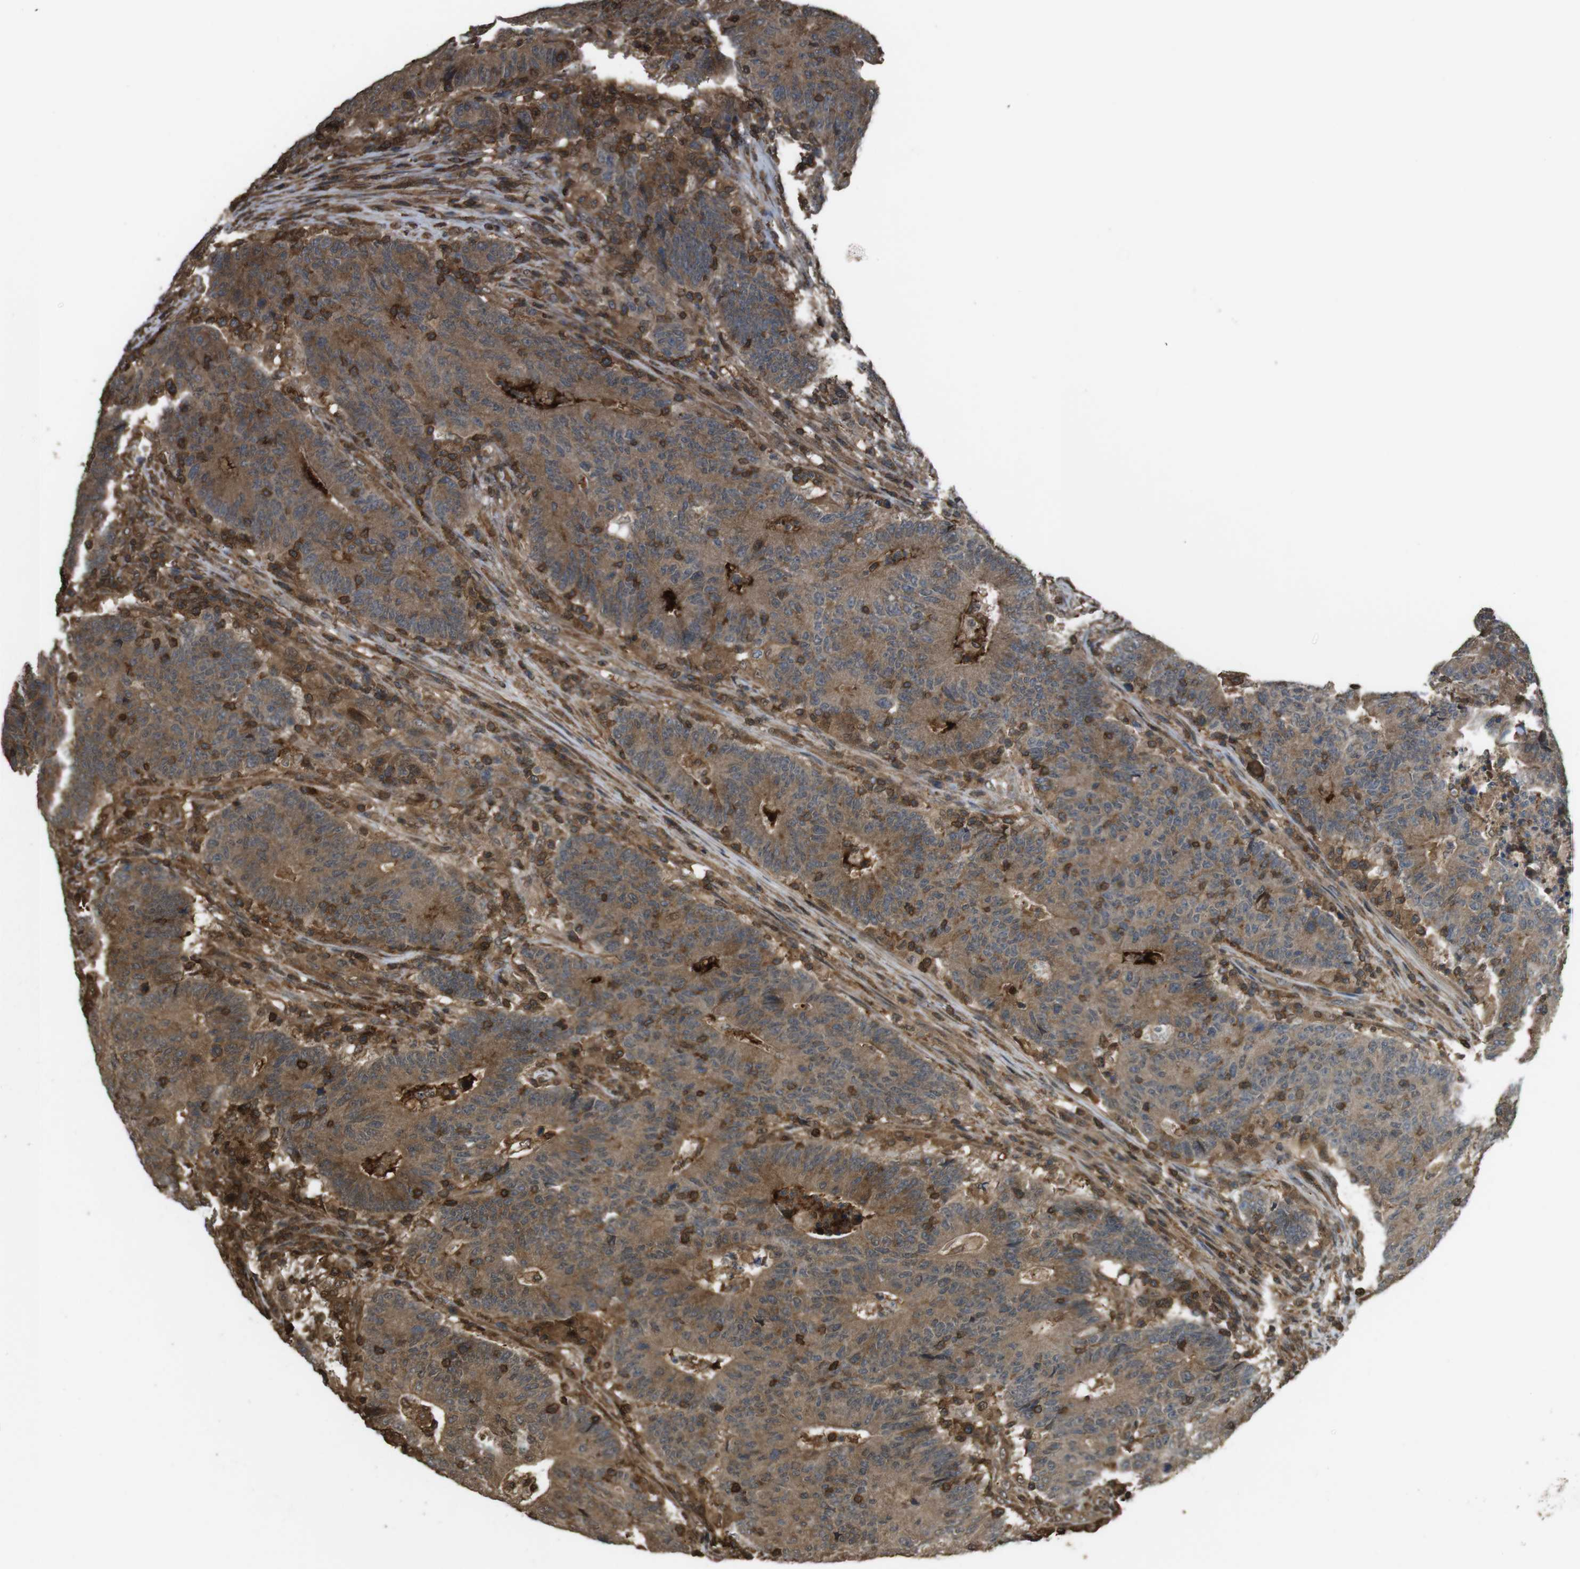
{"staining": {"intensity": "moderate", "quantity": ">75%", "location": "cytoplasmic/membranous"}, "tissue": "colorectal cancer", "cell_type": "Tumor cells", "image_type": "cancer", "snomed": [{"axis": "morphology", "description": "Normal tissue, NOS"}, {"axis": "morphology", "description": "Adenocarcinoma, NOS"}, {"axis": "topography", "description": "Colon"}], "caption": "Human colorectal cancer (adenocarcinoma) stained with a brown dye exhibits moderate cytoplasmic/membranous positive positivity in about >75% of tumor cells.", "gene": "ARHGDIA", "patient": {"sex": "female", "age": 75}}